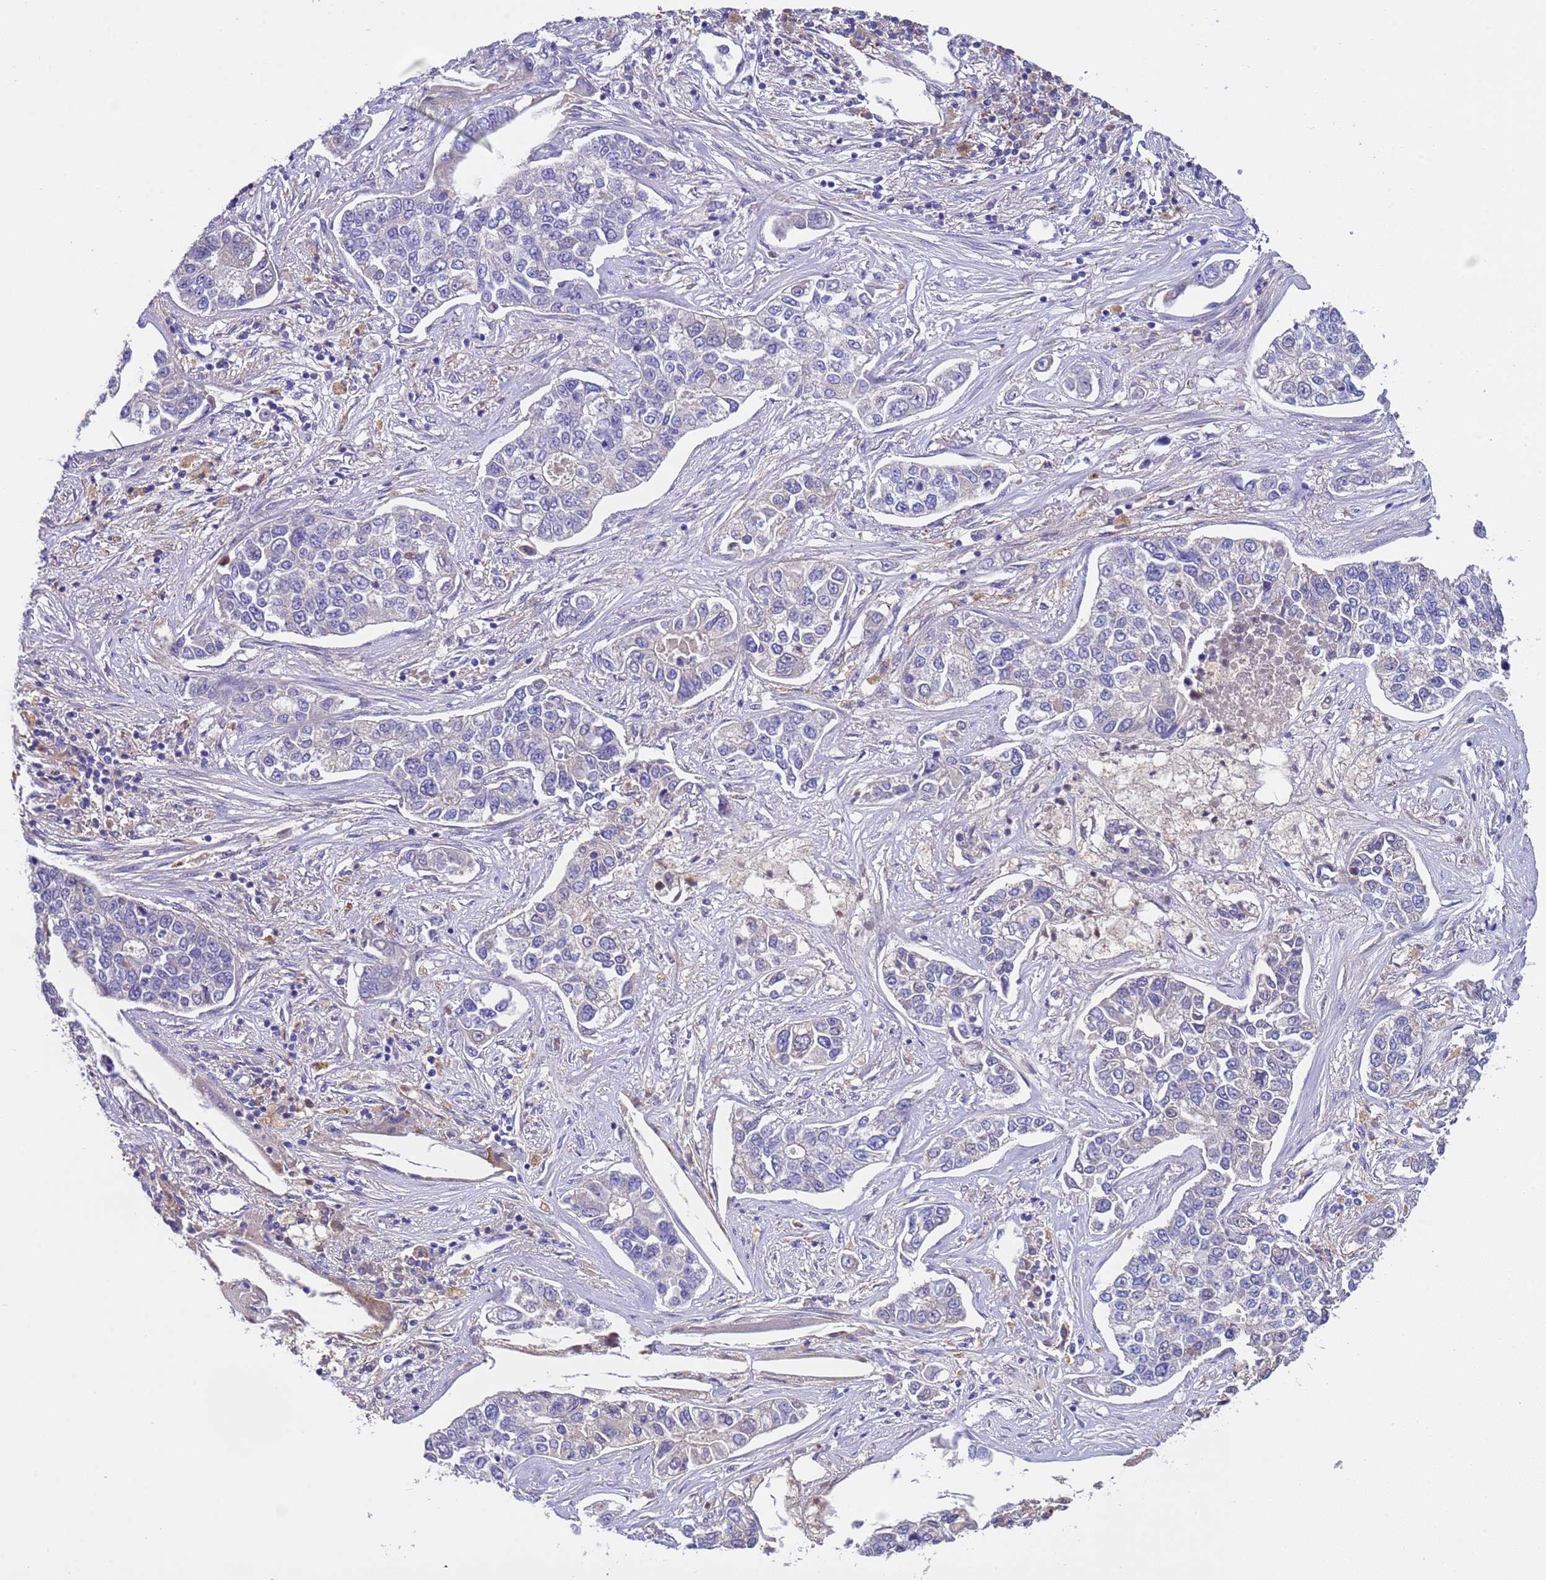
{"staining": {"intensity": "negative", "quantity": "none", "location": "none"}, "tissue": "lung cancer", "cell_type": "Tumor cells", "image_type": "cancer", "snomed": [{"axis": "morphology", "description": "Adenocarcinoma, NOS"}, {"axis": "topography", "description": "Lung"}], "caption": "Immunohistochemical staining of human lung cancer shows no significant expression in tumor cells.", "gene": "SLC24A3", "patient": {"sex": "male", "age": 49}}